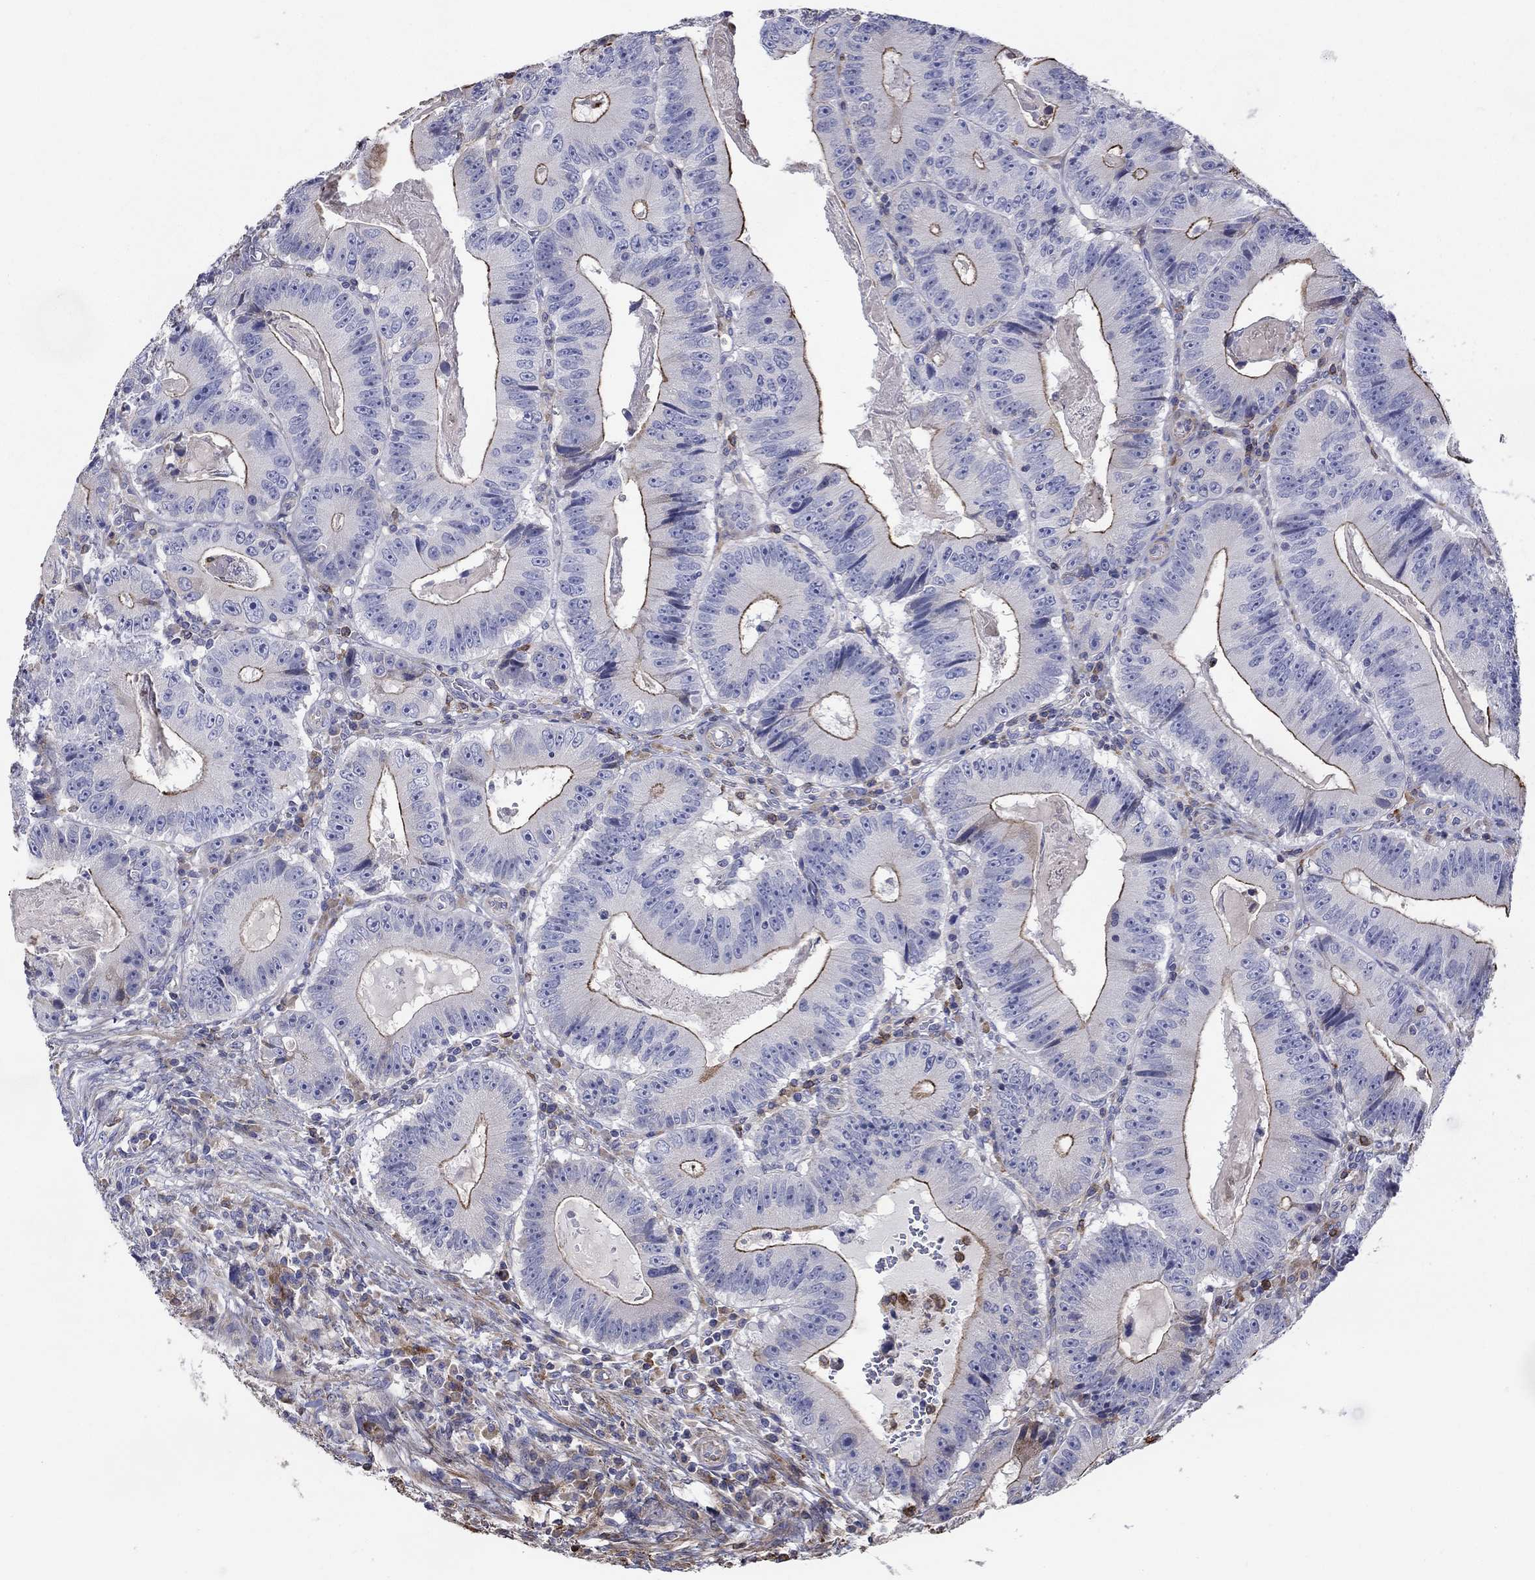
{"staining": {"intensity": "strong", "quantity": "<25%", "location": "cytoplasmic/membranous"}, "tissue": "colorectal cancer", "cell_type": "Tumor cells", "image_type": "cancer", "snomed": [{"axis": "morphology", "description": "Adenocarcinoma, NOS"}, {"axis": "topography", "description": "Colon"}], "caption": "Protein expression analysis of adenocarcinoma (colorectal) demonstrates strong cytoplasmic/membranous staining in approximately <25% of tumor cells. Nuclei are stained in blue.", "gene": "NPHP1", "patient": {"sex": "female", "age": 86}}